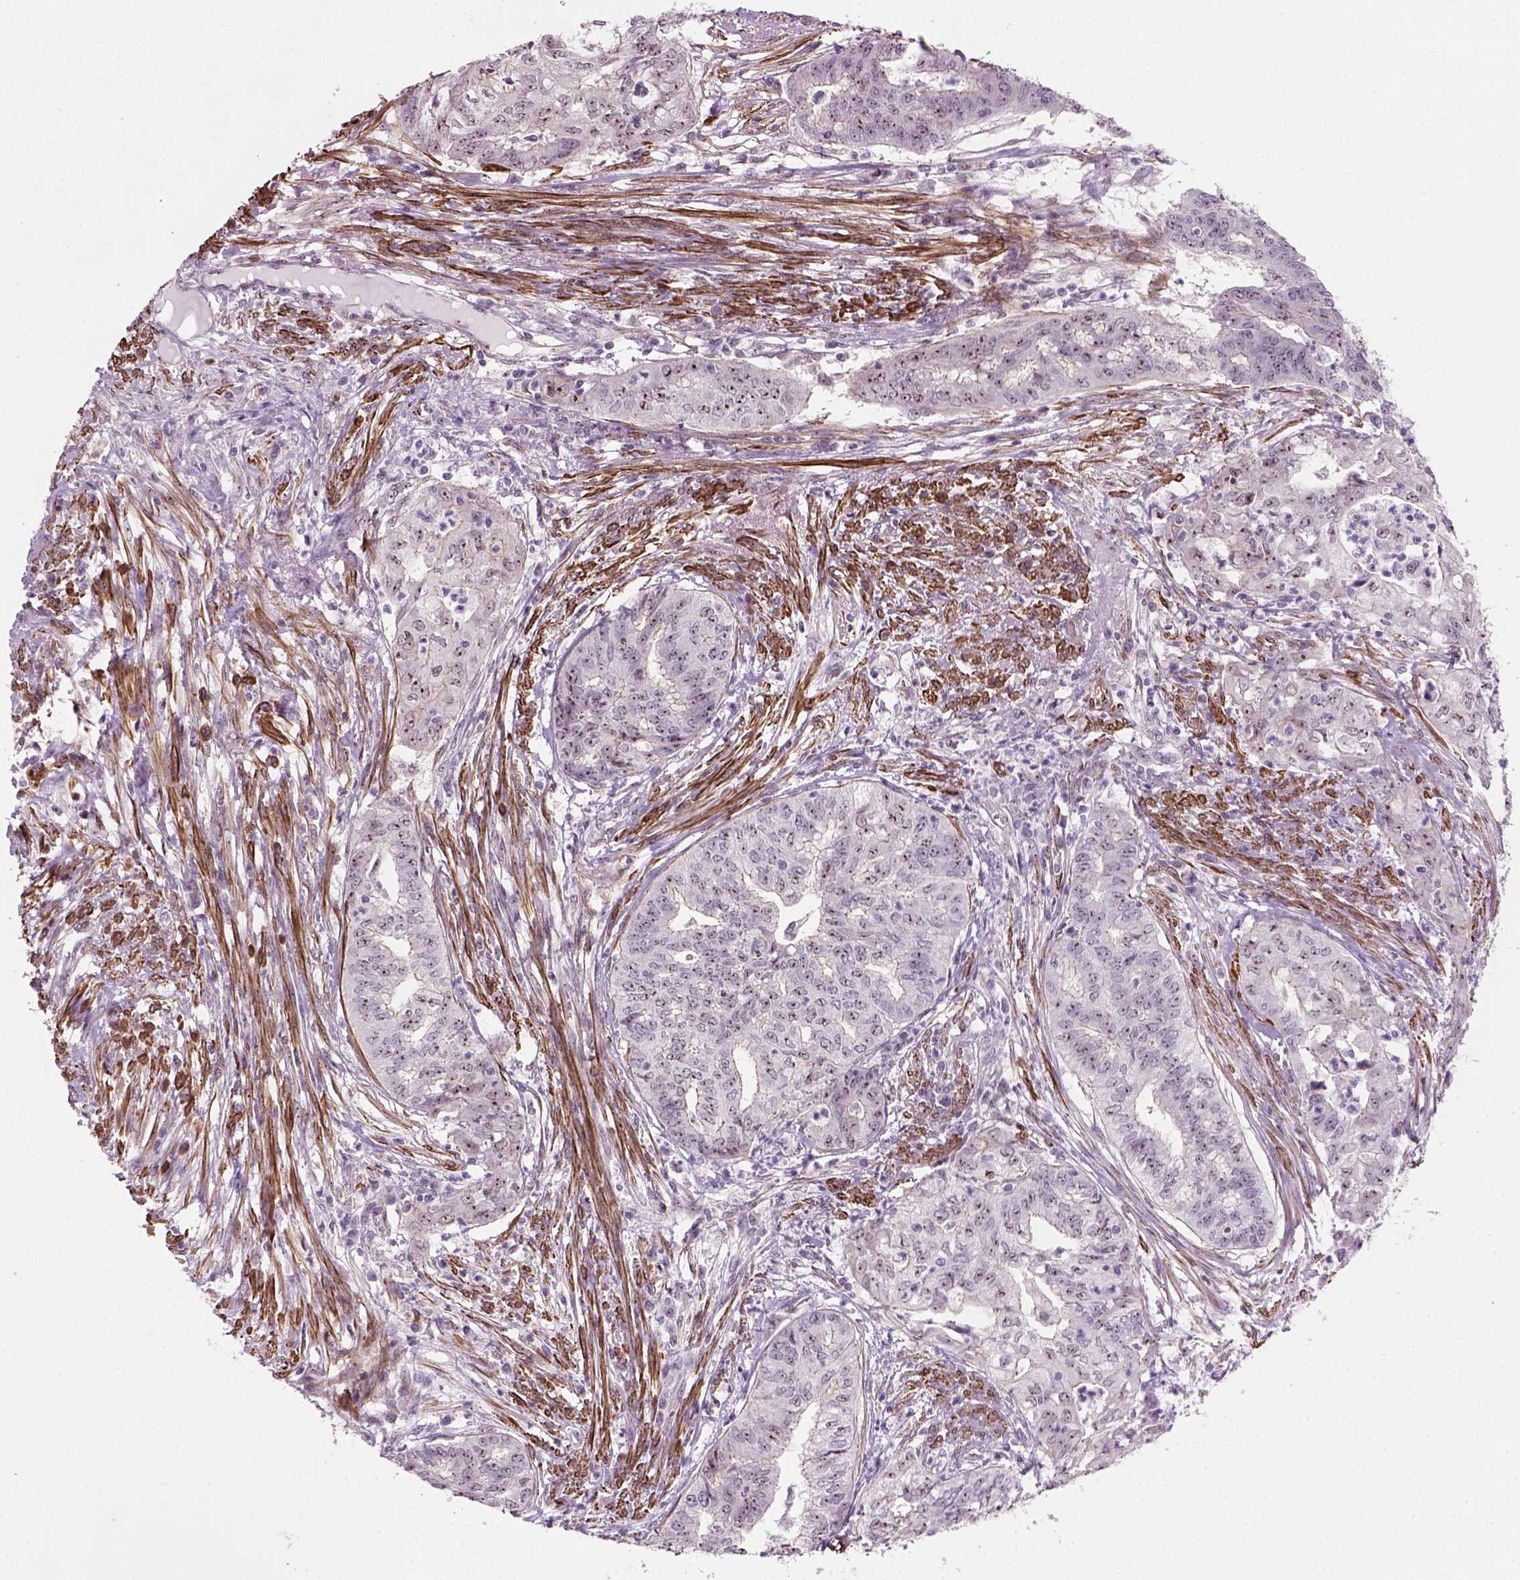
{"staining": {"intensity": "moderate", "quantity": ">75%", "location": "nuclear"}, "tissue": "endometrial cancer", "cell_type": "Tumor cells", "image_type": "cancer", "snomed": [{"axis": "morphology", "description": "Adenocarcinoma, NOS"}, {"axis": "topography", "description": "Endometrium"}], "caption": "Protein expression analysis of endometrial cancer (adenocarcinoma) exhibits moderate nuclear staining in about >75% of tumor cells.", "gene": "RRS1", "patient": {"sex": "female", "age": 79}}